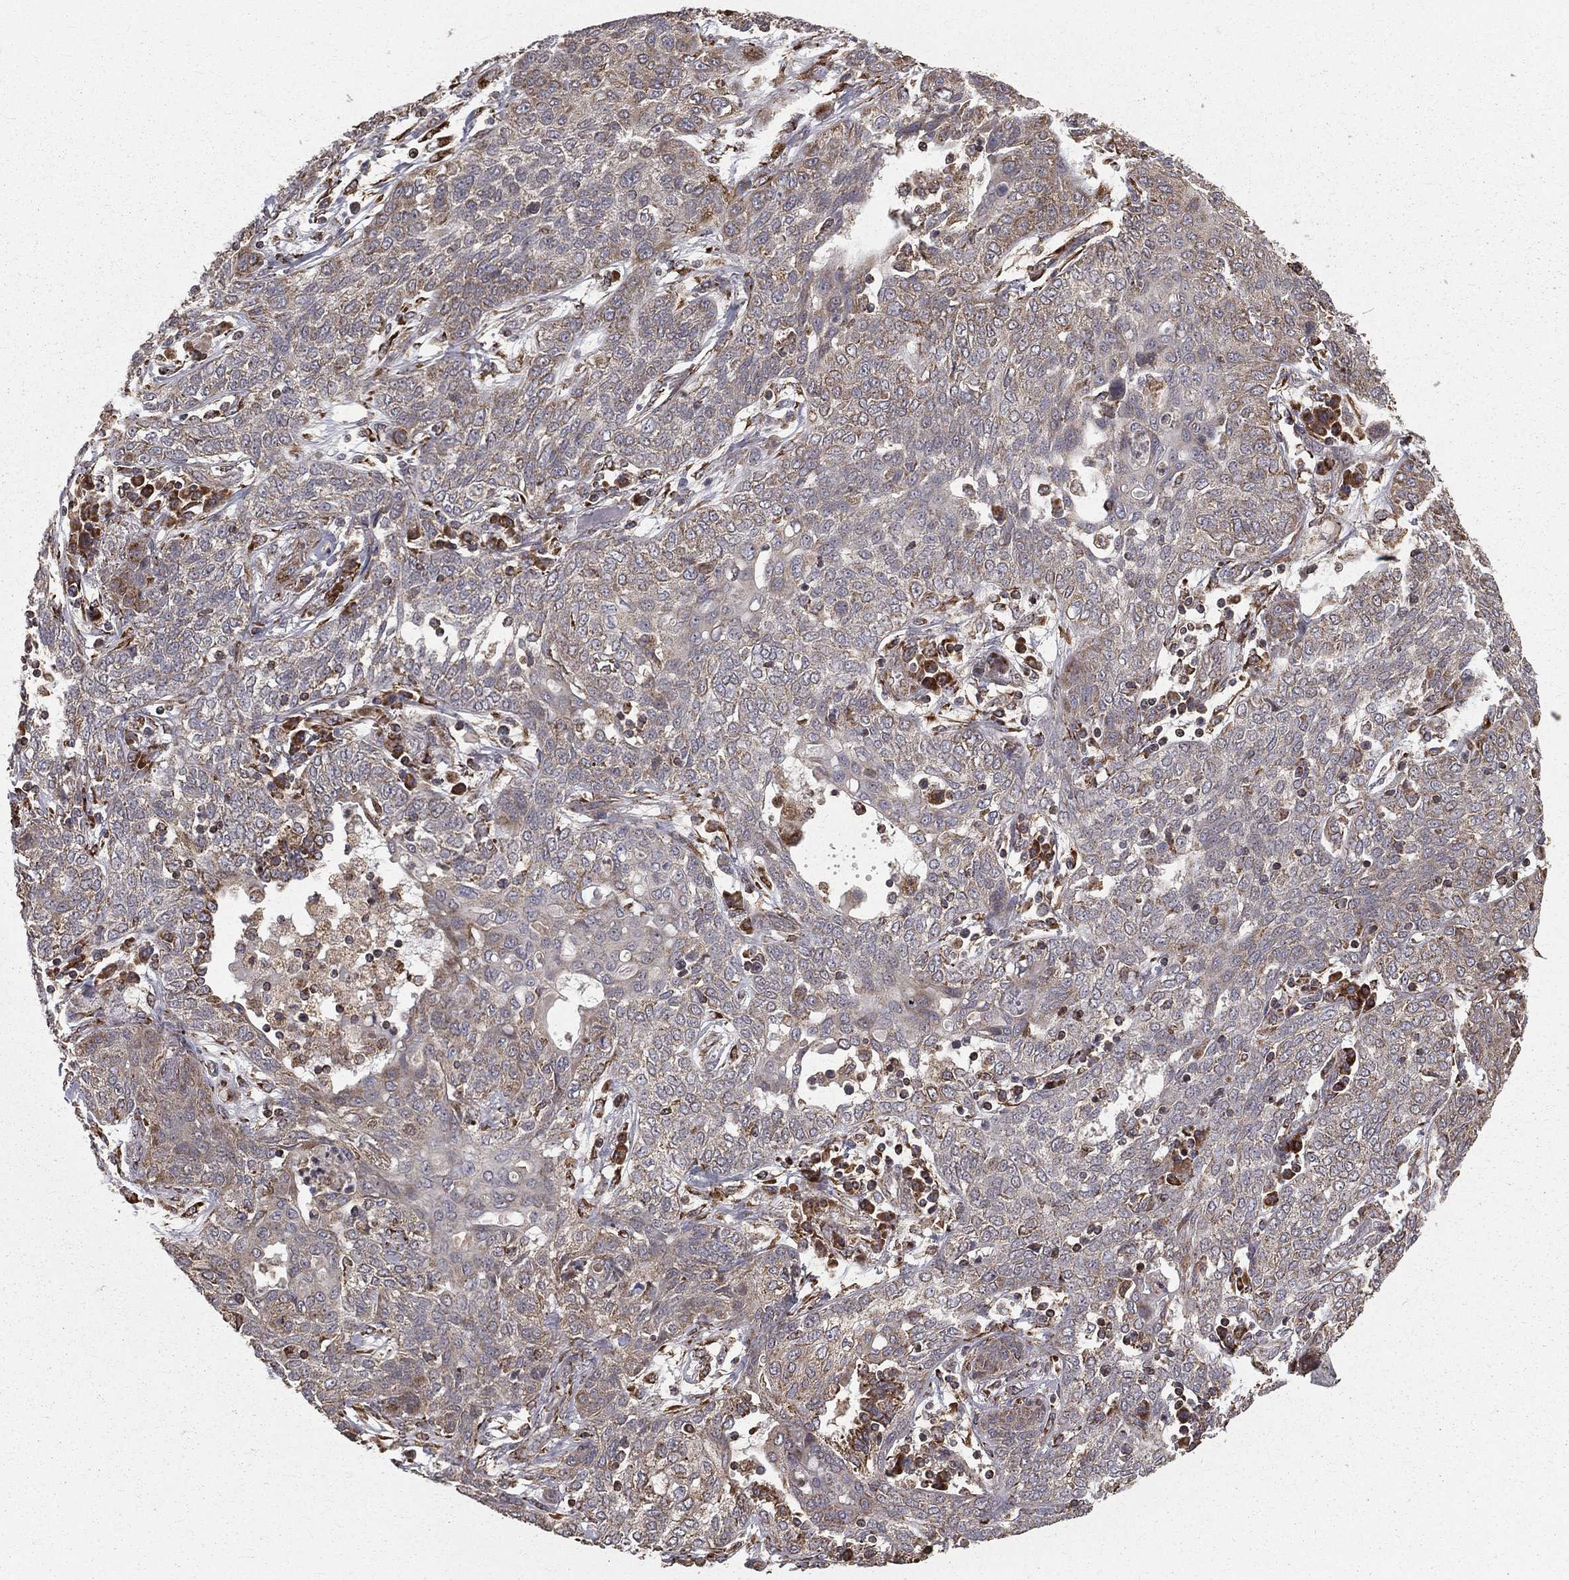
{"staining": {"intensity": "weak", "quantity": "<25%", "location": "cytoplasmic/membranous"}, "tissue": "lung cancer", "cell_type": "Tumor cells", "image_type": "cancer", "snomed": [{"axis": "morphology", "description": "Squamous cell carcinoma, NOS"}, {"axis": "topography", "description": "Lung"}], "caption": "A high-resolution image shows immunohistochemistry staining of lung cancer (squamous cell carcinoma), which shows no significant positivity in tumor cells.", "gene": "OLFML1", "patient": {"sex": "female", "age": 70}}